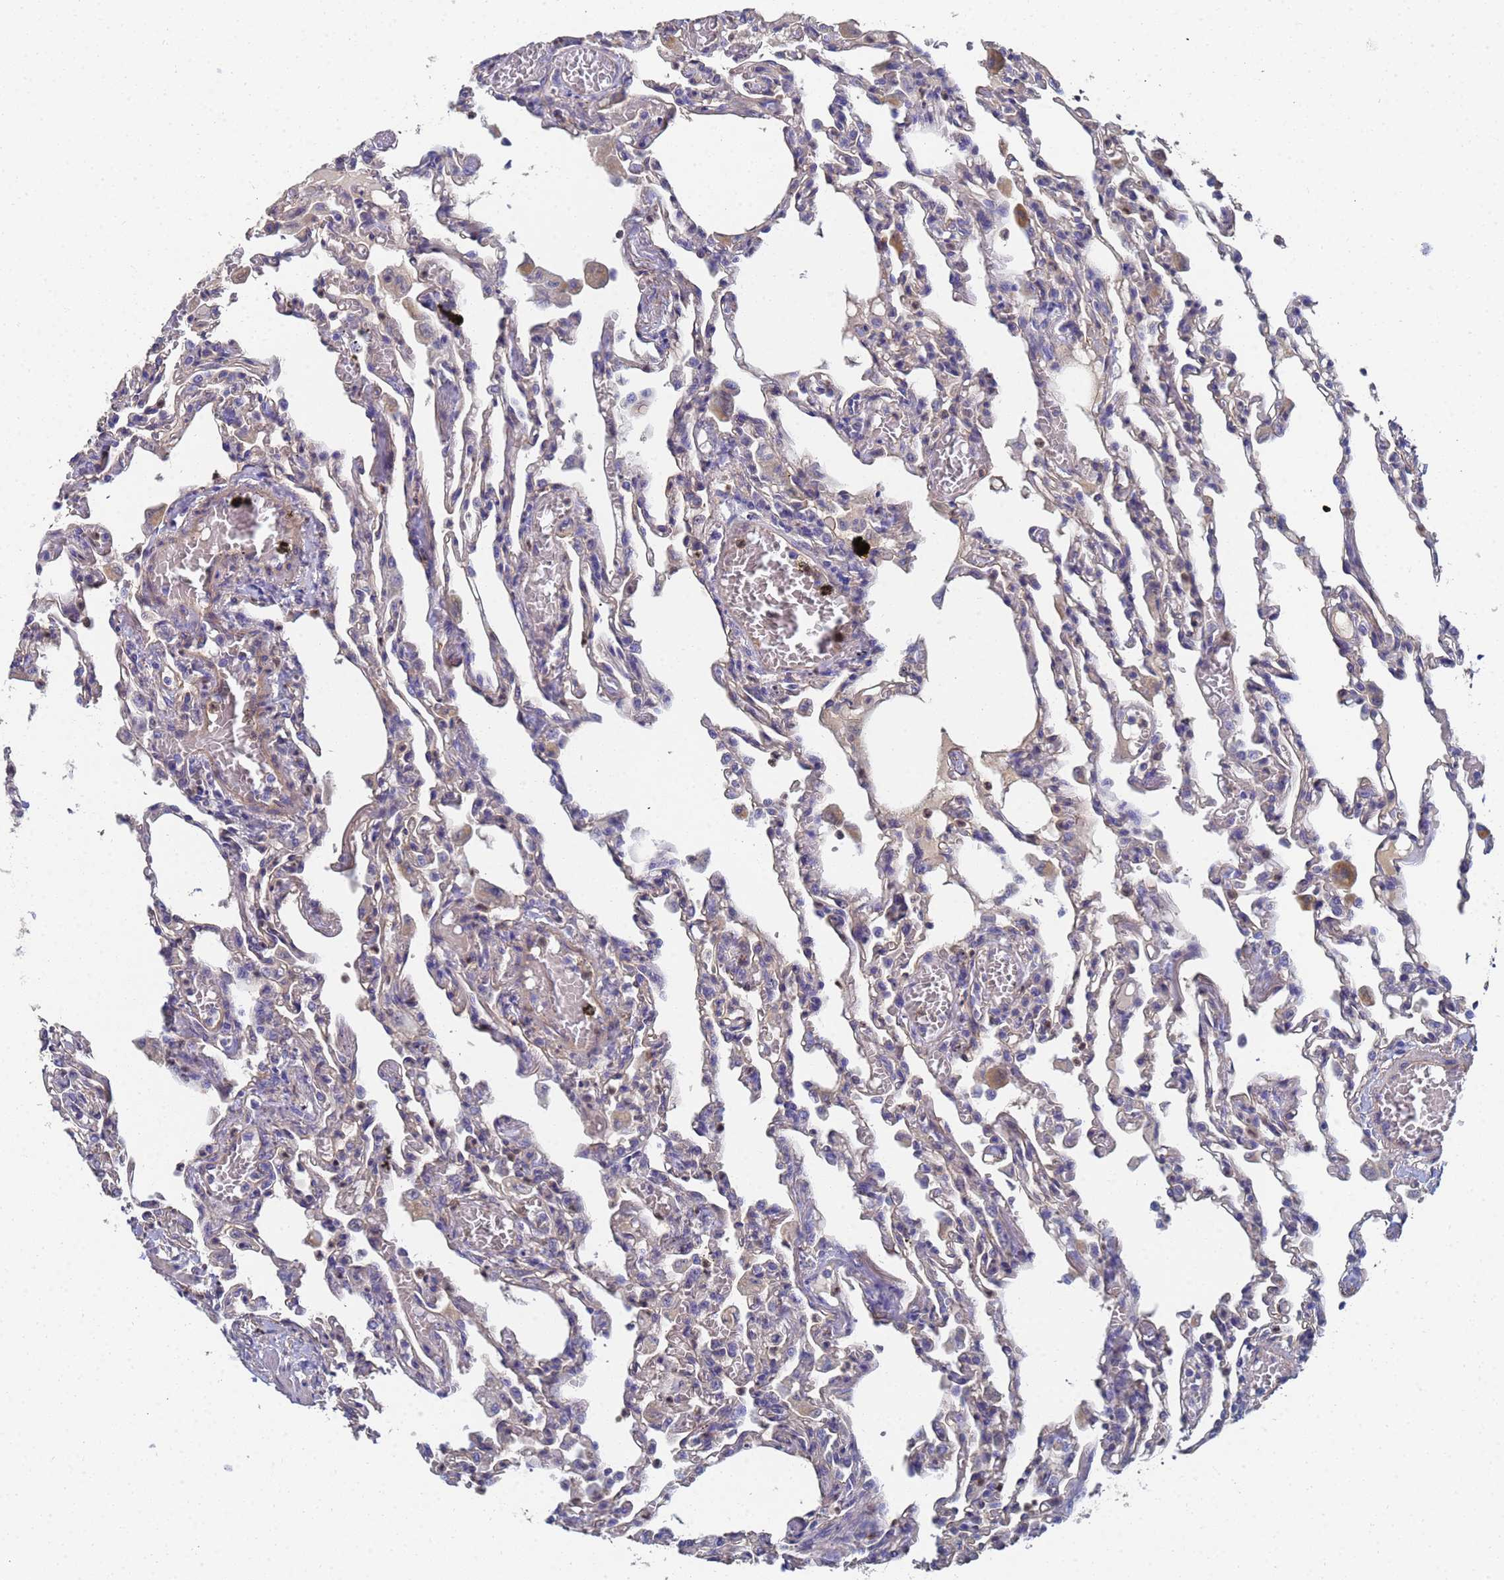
{"staining": {"intensity": "weak", "quantity": "<25%", "location": "cytoplasmic/membranous"}, "tissue": "lung", "cell_type": "Alveolar cells", "image_type": "normal", "snomed": [{"axis": "morphology", "description": "Normal tissue, NOS"}, {"axis": "topography", "description": "Bronchus"}, {"axis": "topography", "description": "Lung"}], "caption": "Immunohistochemistry image of normal lung: human lung stained with DAB displays no significant protein staining in alveolar cells. The staining was performed using DAB to visualize the protein expression in brown, while the nuclei were stained in blue with hematoxylin (Magnification: 20x).", "gene": "LBX2", "patient": {"sex": "female", "age": 49}}